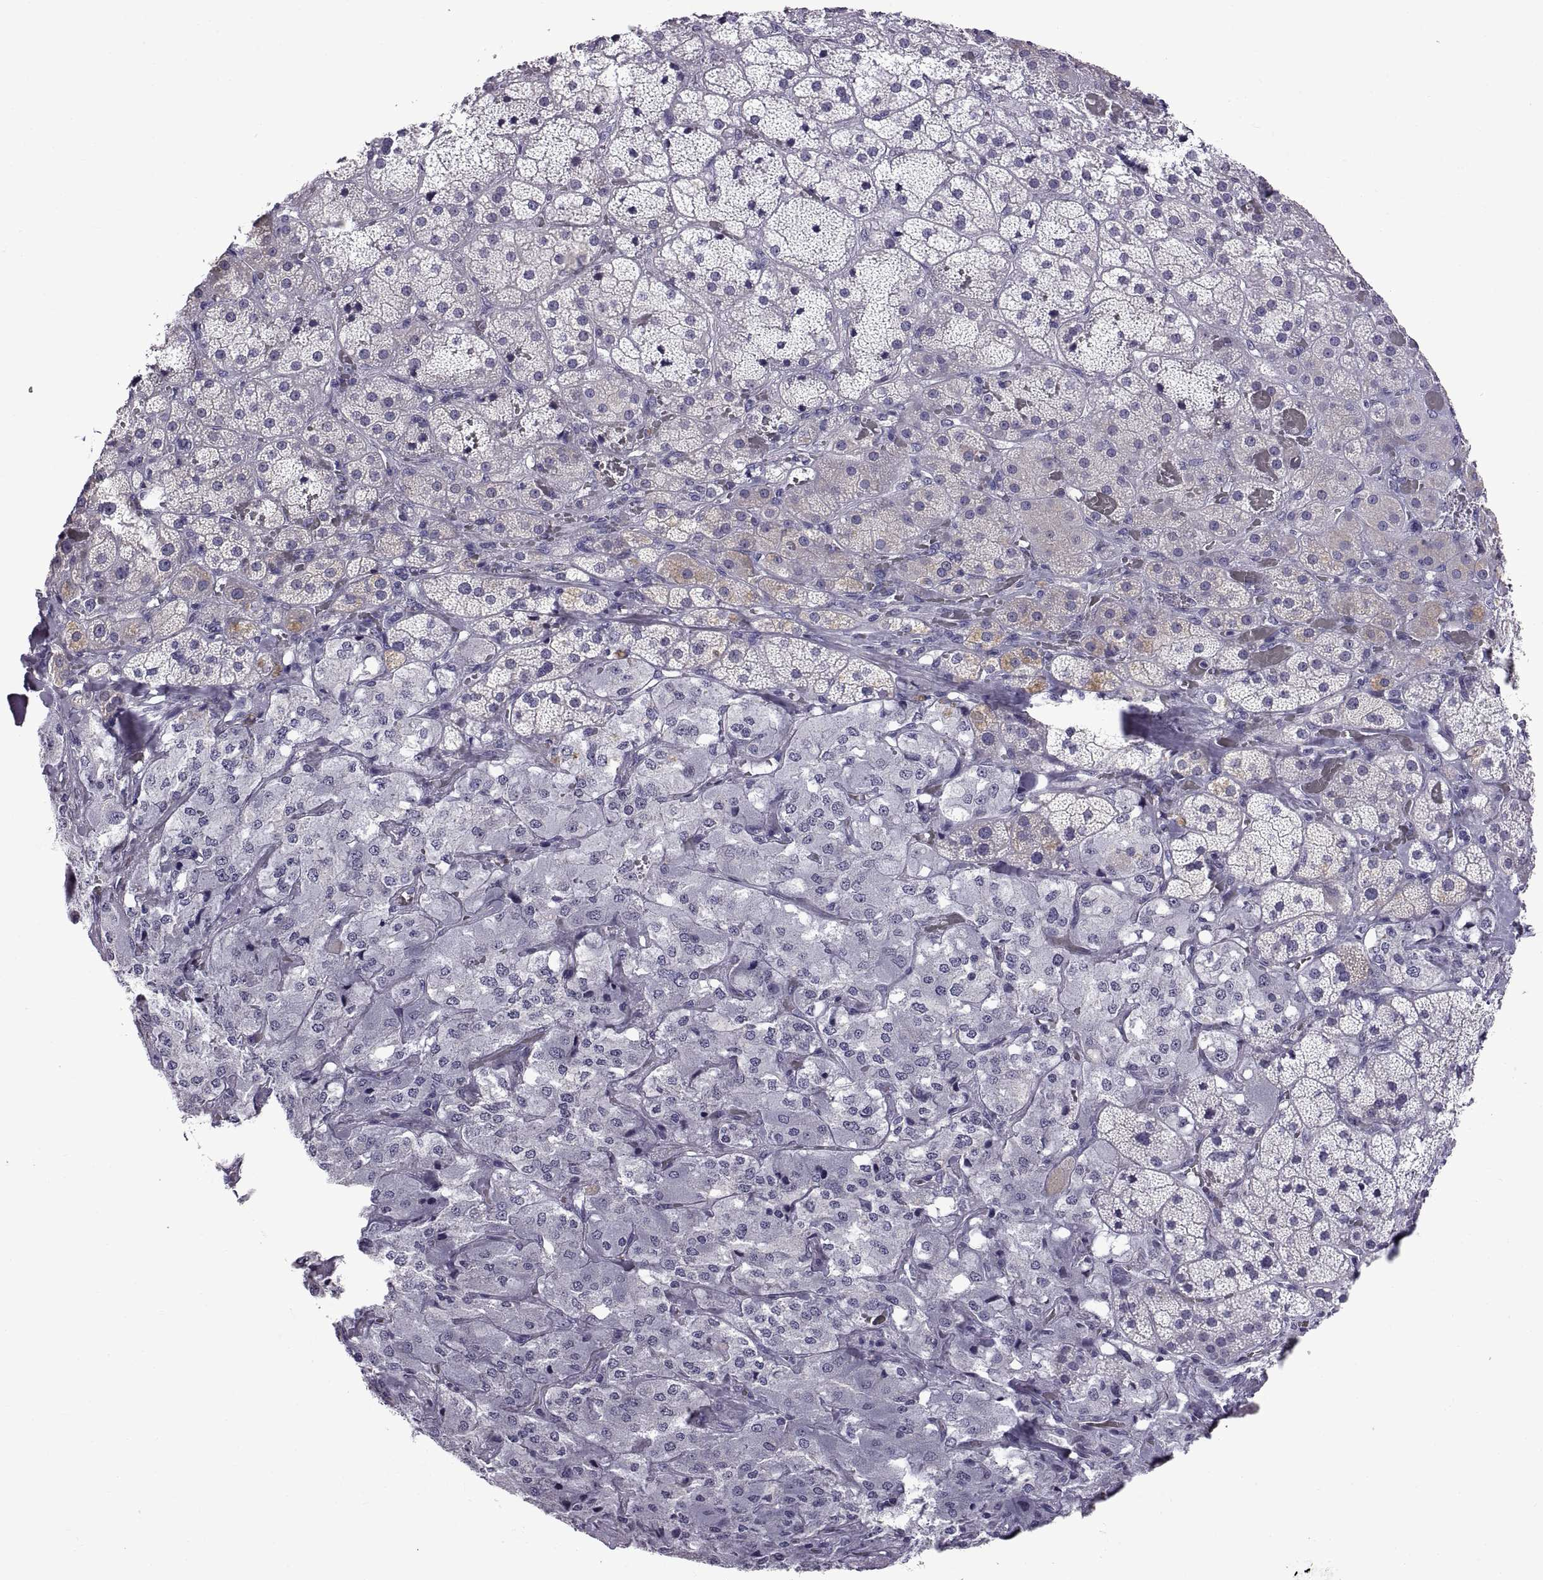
{"staining": {"intensity": "negative", "quantity": "none", "location": "none"}, "tissue": "adrenal gland", "cell_type": "Glandular cells", "image_type": "normal", "snomed": [{"axis": "morphology", "description": "Normal tissue, NOS"}, {"axis": "topography", "description": "Adrenal gland"}], "caption": "An IHC histopathology image of benign adrenal gland is shown. There is no staining in glandular cells of adrenal gland. (DAB (3,3'-diaminobenzidine) immunohistochemistry with hematoxylin counter stain).", "gene": "MAGEB18", "patient": {"sex": "male", "age": 57}}